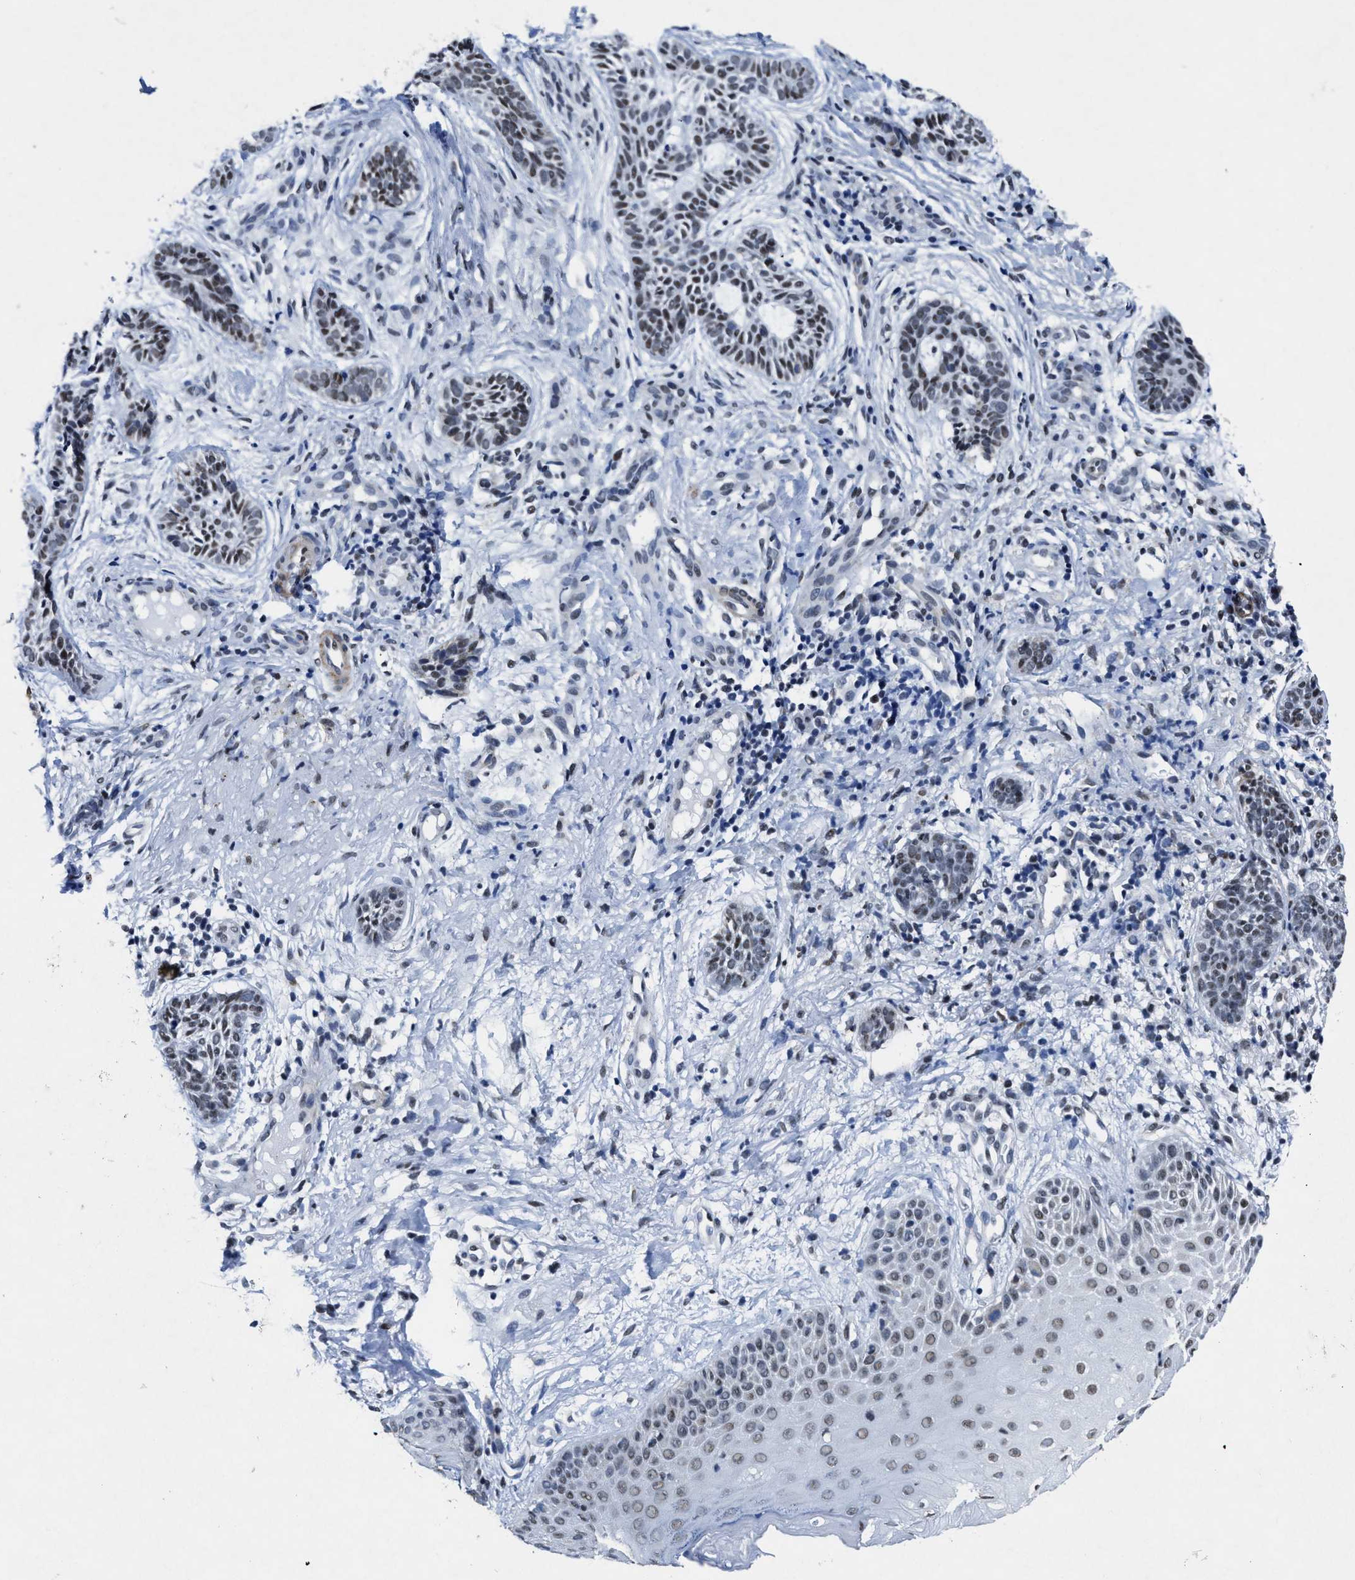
{"staining": {"intensity": "weak", "quantity": ">75%", "location": "nuclear"}, "tissue": "skin cancer", "cell_type": "Tumor cells", "image_type": "cancer", "snomed": [{"axis": "morphology", "description": "Normal tissue, NOS"}, {"axis": "morphology", "description": "Basal cell carcinoma"}, {"axis": "topography", "description": "Skin"}], "caption": "Protein expression analysis of human skin cancer reveals weak nuclear positivity in approximately >75% of tumor cells.", "gene": "ID3", "patient": {"sex": "male", "age": 63}}